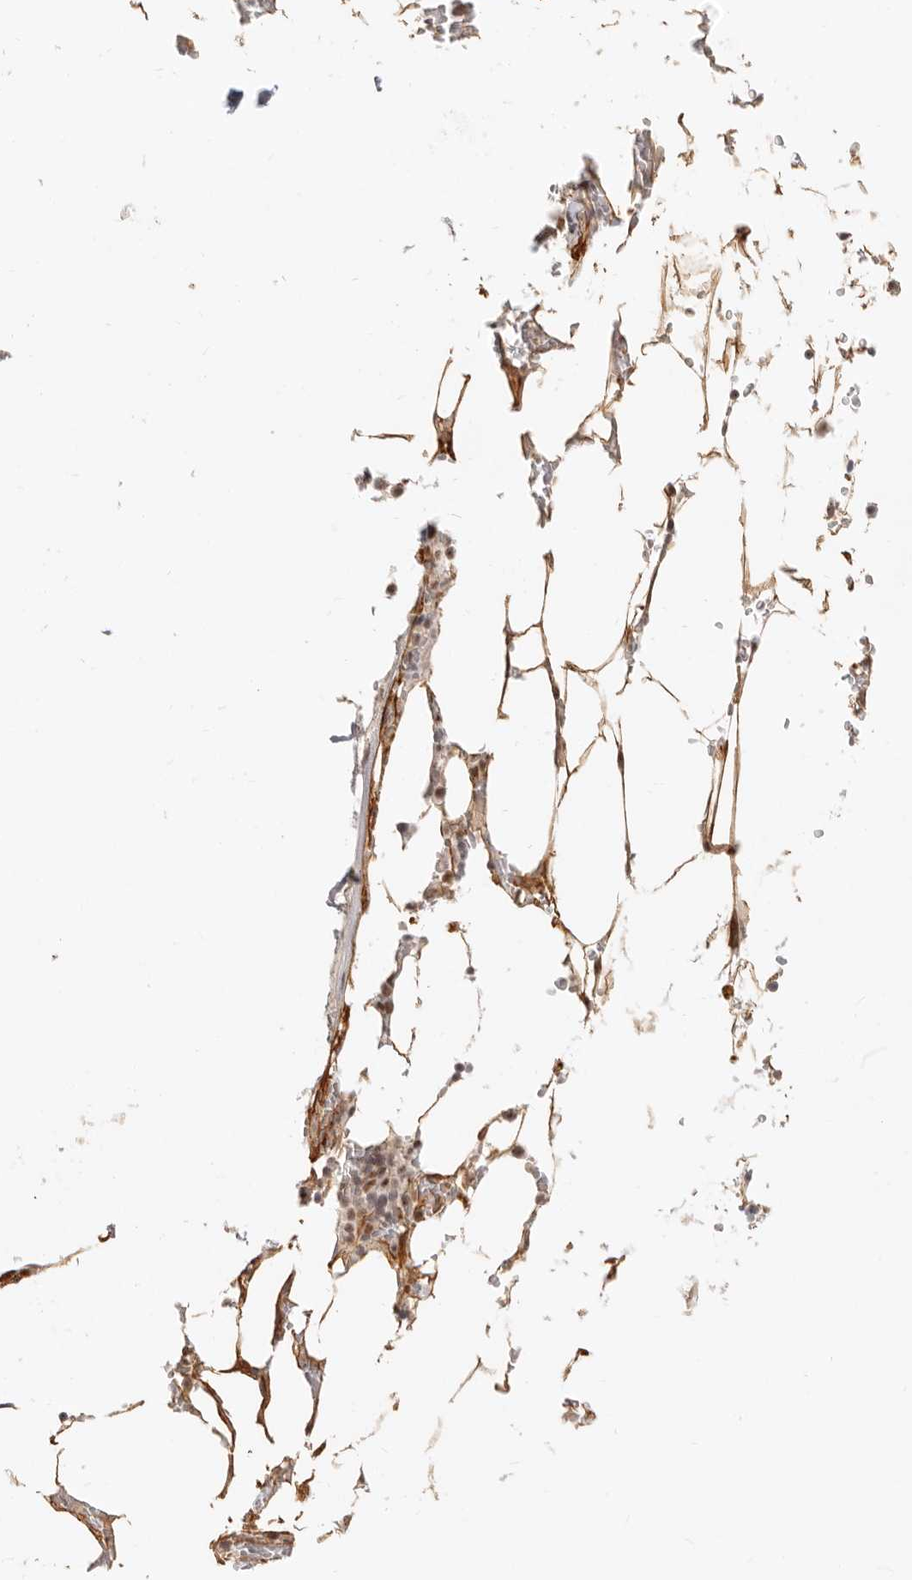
{"staining": {"intensity": "moderate", "quantity": "25%-75%", "location": "nuclear"}, "tissue": "bone marrow", "cell_type": "Hematopoietic cells", "image_type": "normal", "snomed": [{"axis": "morphology", "description": "Normal tissue, NOS"}, {"axis": "topography", "description": "Bone marrow"}], "caption": "Human bone marrow stained with a brown dye displays moderate nuclear positive expression in approximately 25%-75% of hematopoietic cells.", "gene": "BAP1", "patient": {"sex": "male", "age": 70}}